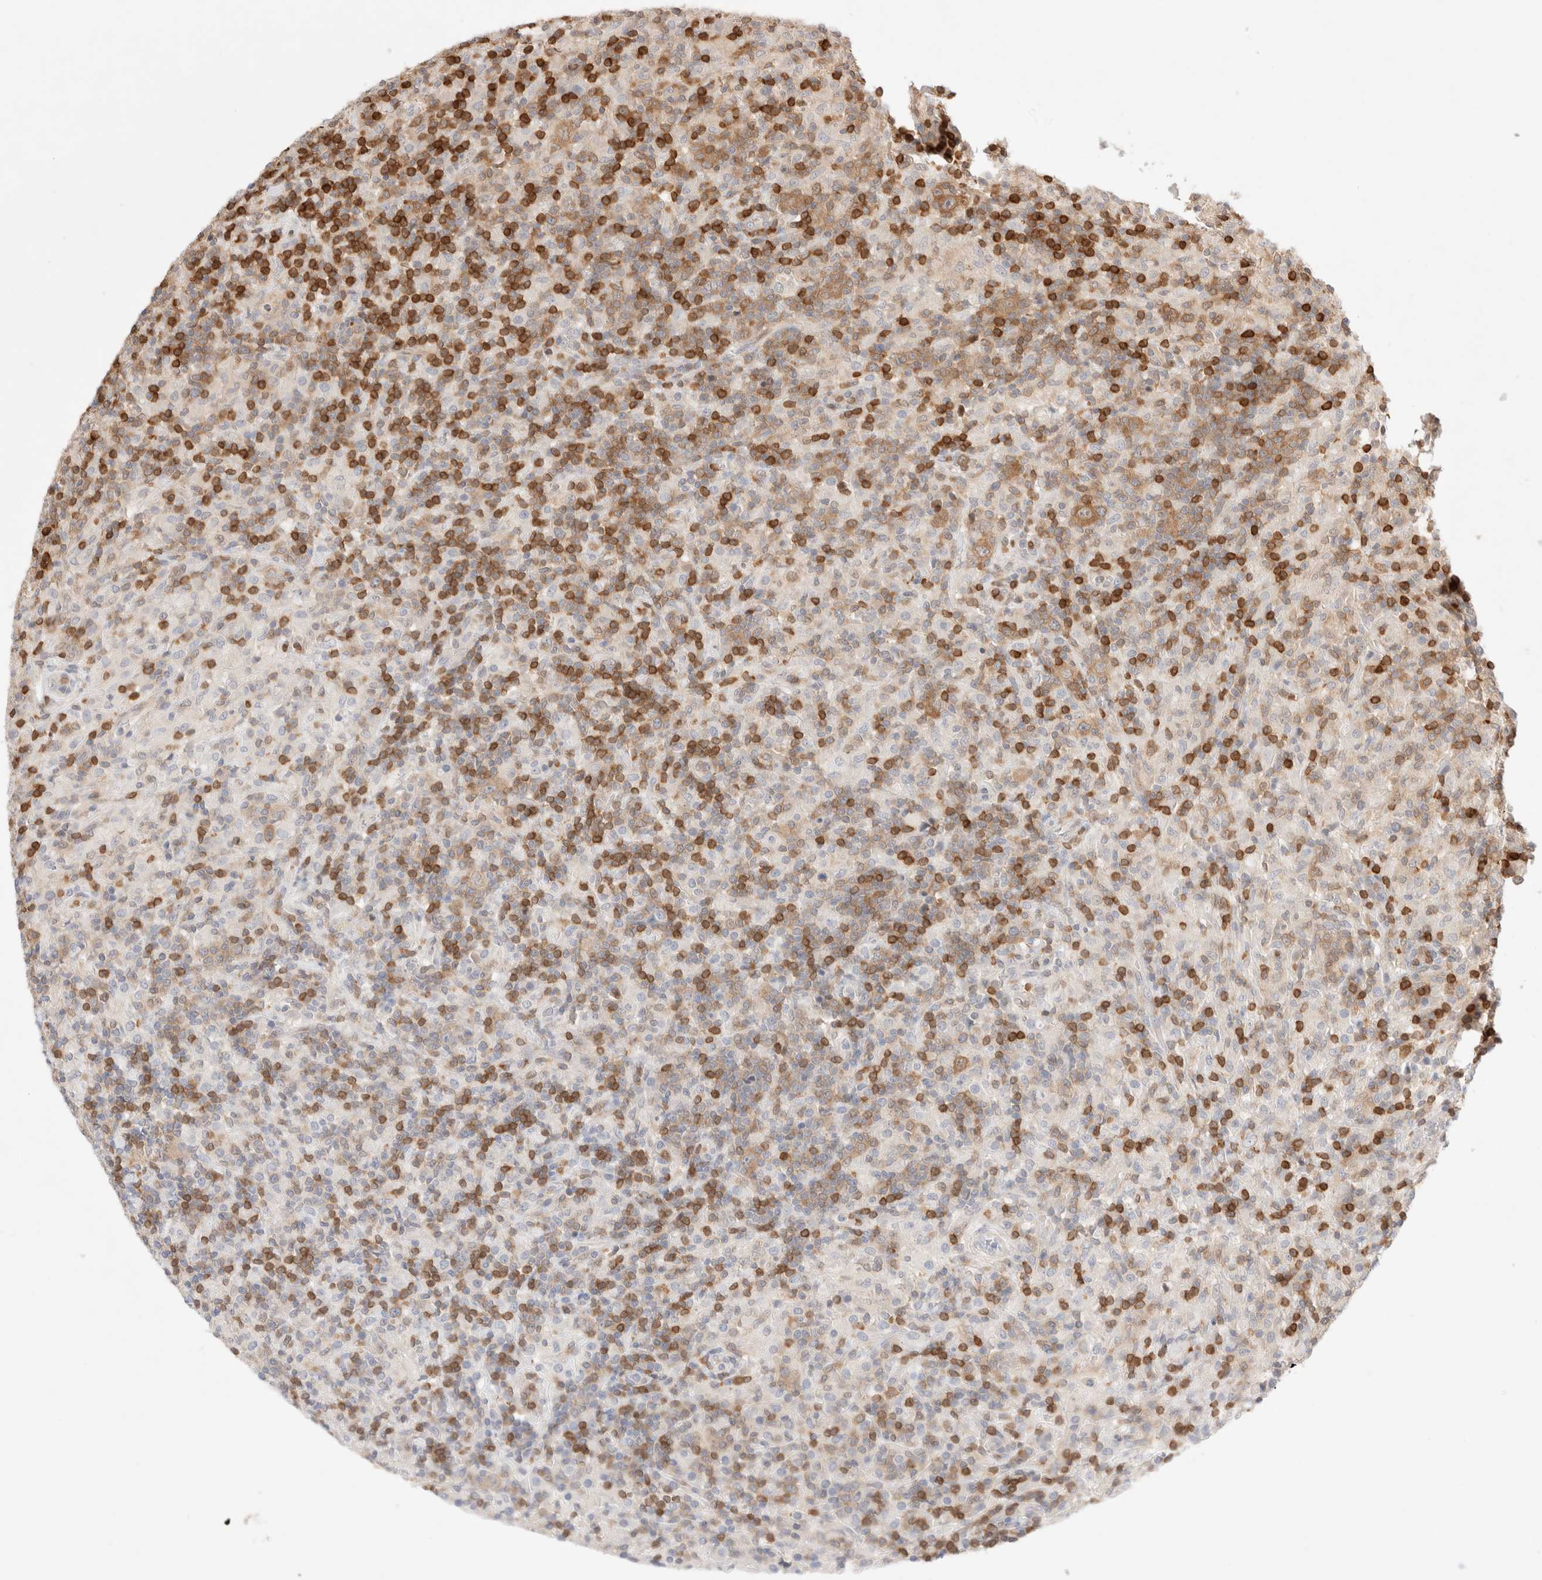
{"staining": {"intensity": "moderate", "quantity": ">75%", "location": "cytoplasmic/membranous"}, "tissue": "lymphoma", "cell_type": "Tumor cells", "image_type": "cancer", "snomed": [{"axis": "morphology", "description": "Hodgkin's disease, NOS"}, {"axis": "topography", "description": "Lymph node"}], "caption": "This micrograph shows IHC staining of Hodgkin's disease, with medium moderate cytoplasmic/membranous expression in approximately >75% of tumor cells.", "gene": "STARD10", "patient": {"sex": "male", "age": 70}}